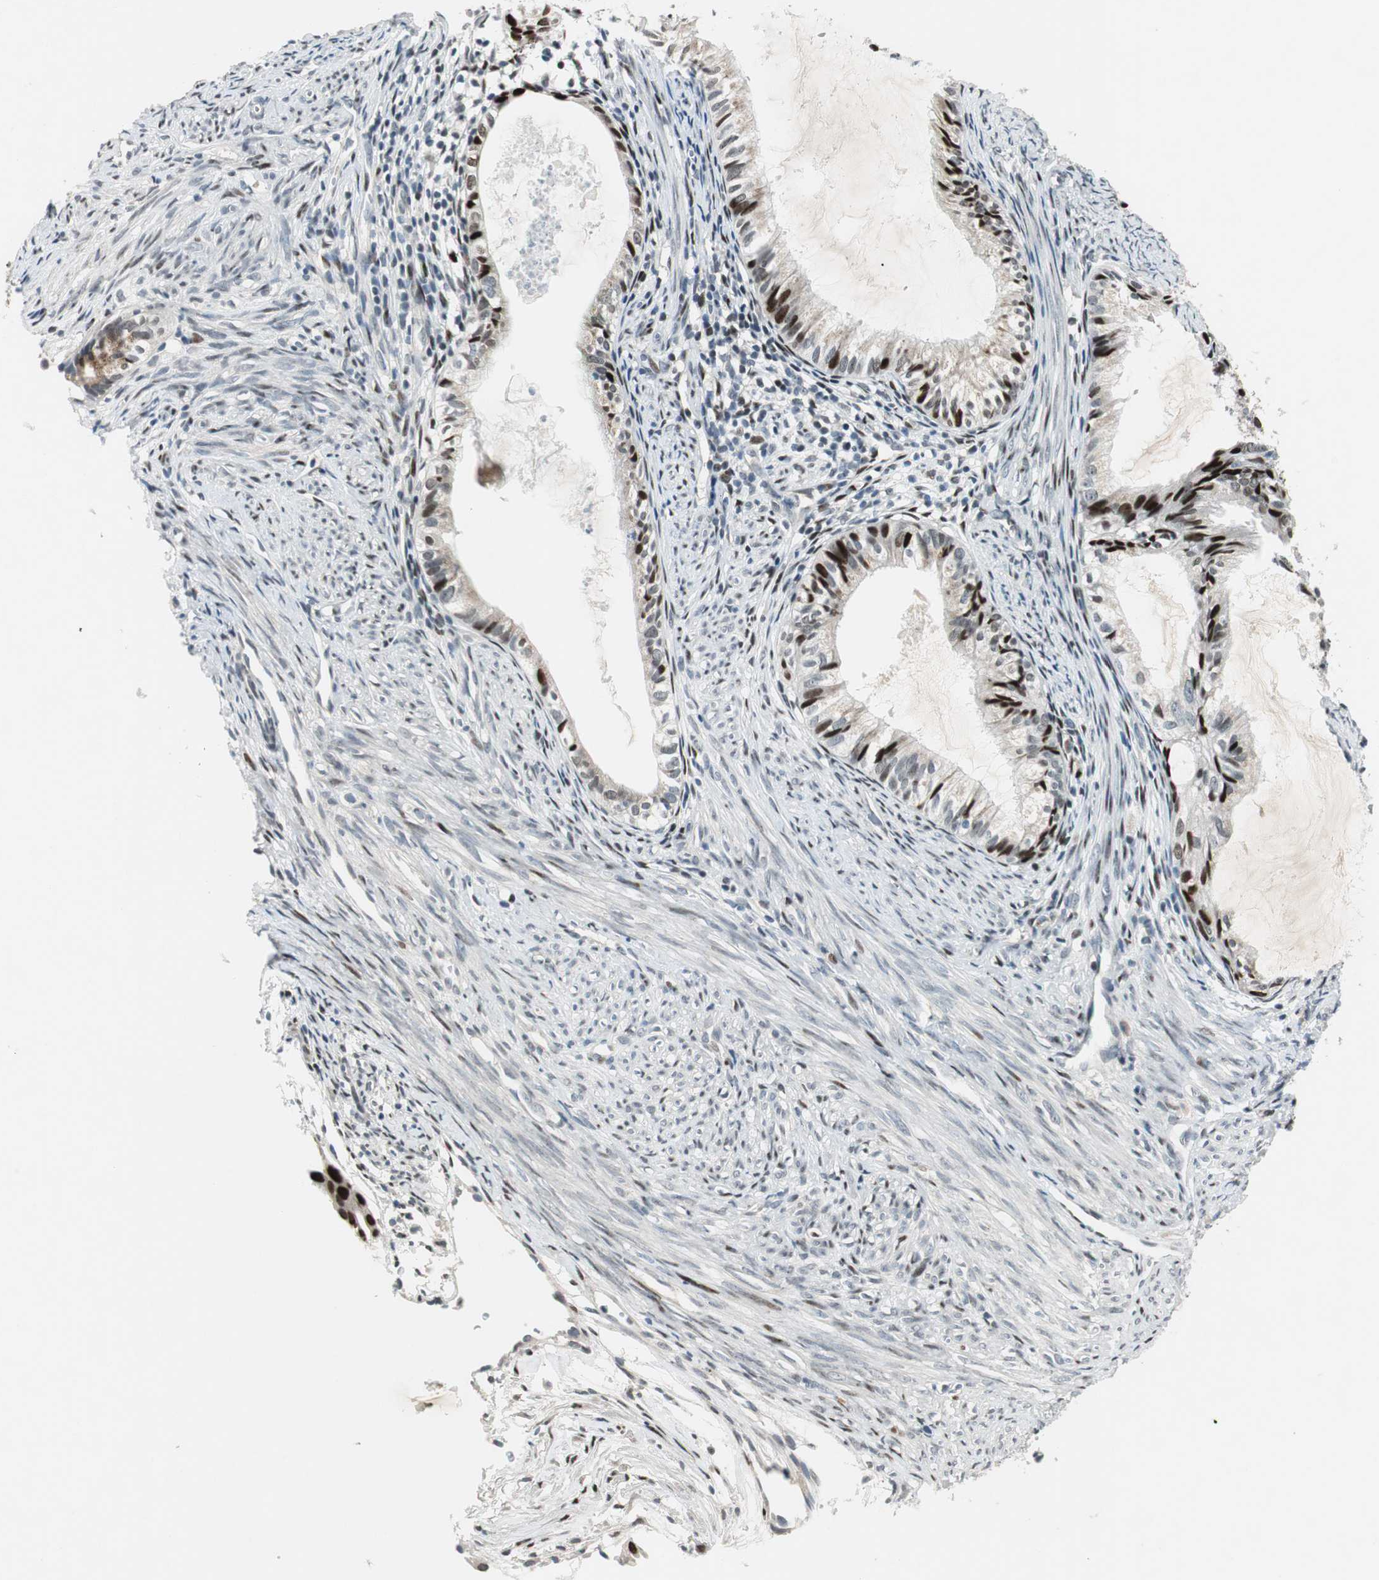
{"staining": {"intensity": "strong", "quantity": "25%-75%", "location": "nuclear"}, "tissue": "cervical cancer", "cell_type": "Tumor cells", "image_type": "cancer", "snomed": [{"axis": "morphology", "description": "Normal tissue, NOS"}, {"axis": "morphology", "description": "Adenocarcinoma, NOS"}, {"axis": "topography", "description": "Cervix"}, {"axis": "topography", "description": "Endometrium"}], "caption": "The micrograph exhibits a brown stain indicating the presence of a protein in the nuclear of tumor cells in cervical cancer.", "gene": "AJUBA", "patient": {"sex": "female", "age": 86}}